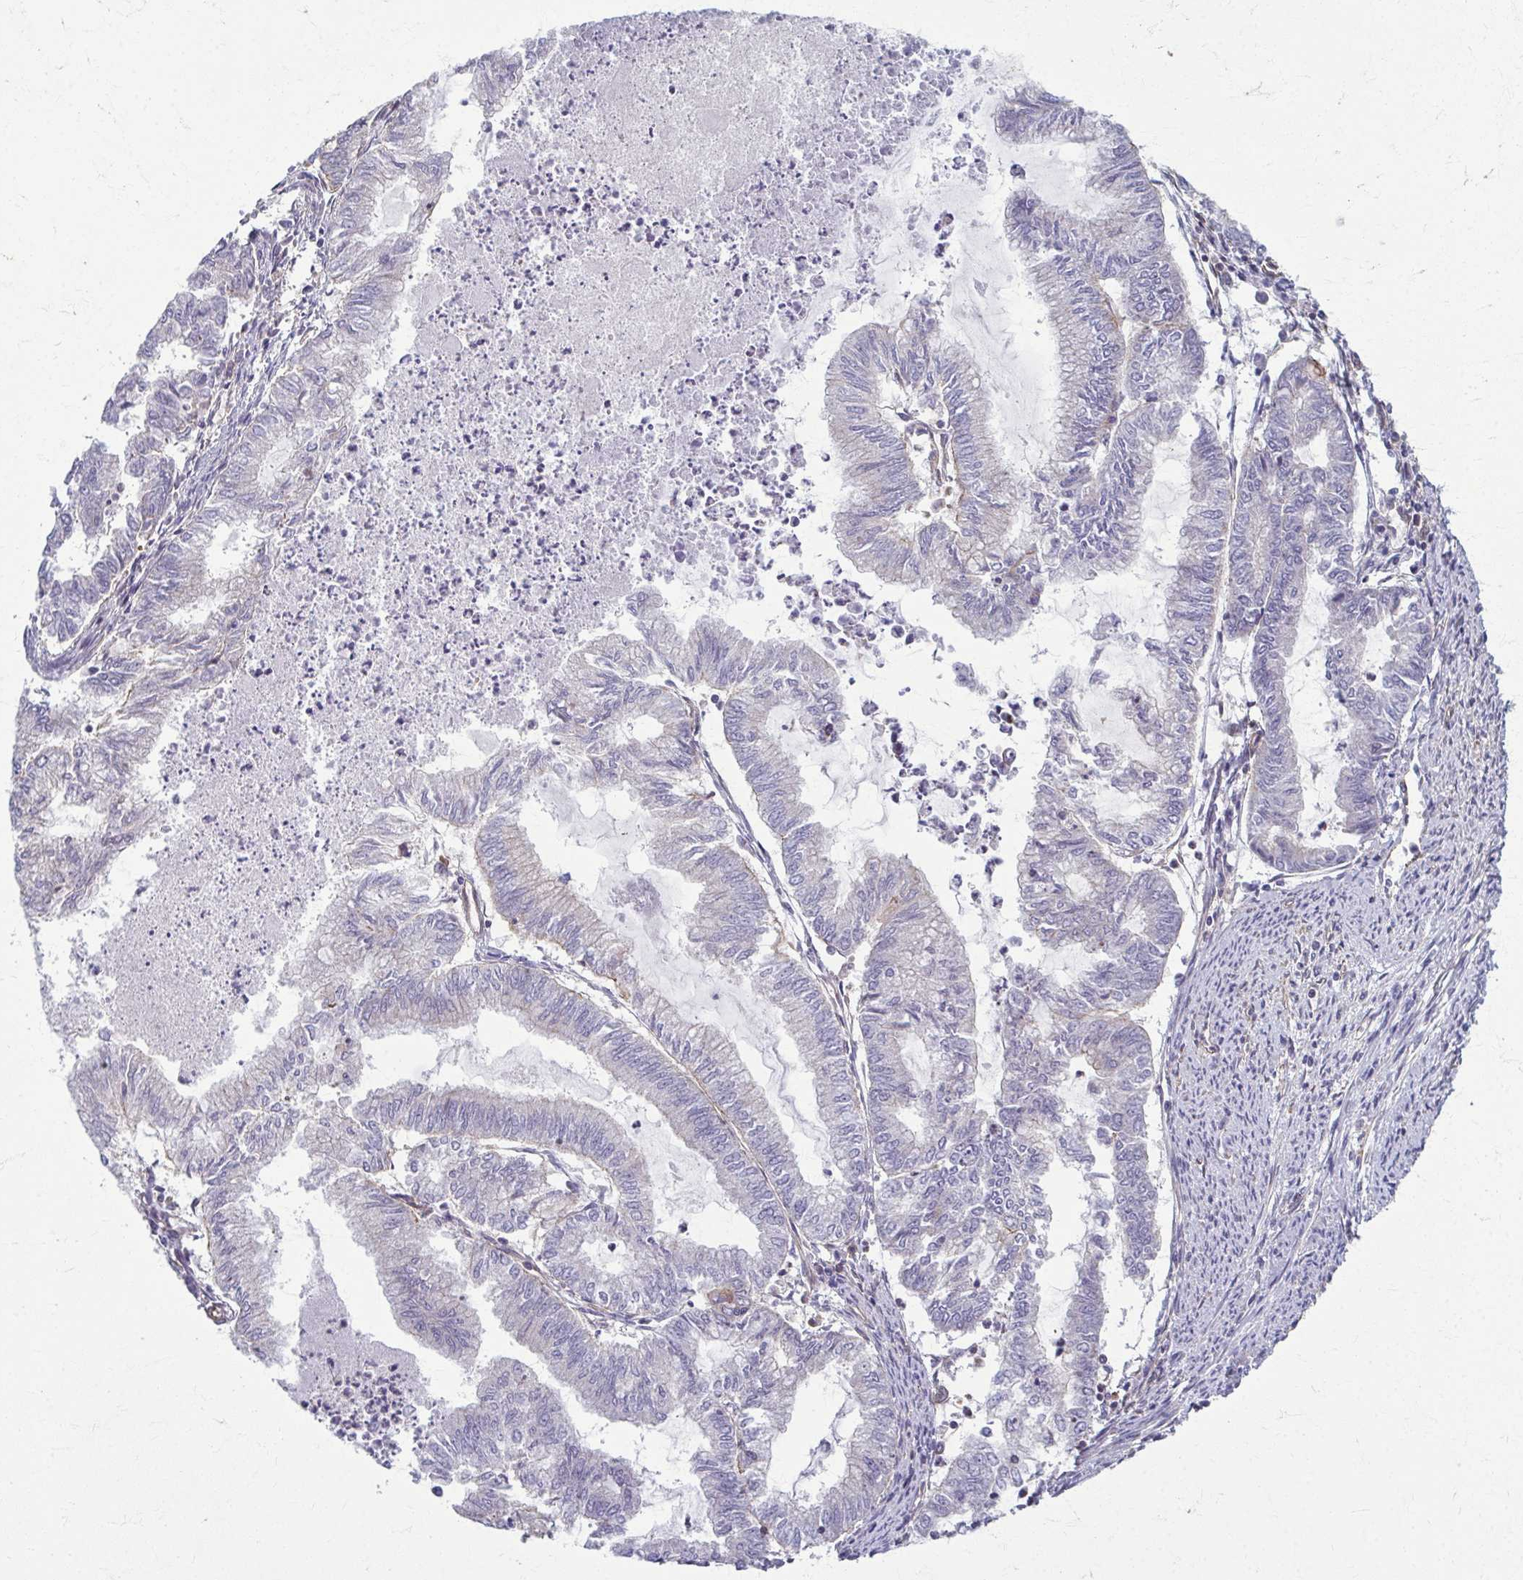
{"staining": {"intensity": "negative", "quantity": "none", "location": "none"}, "tissue": "endometrial cancer", "cell_type": "Tumor cells", "image_type": "cancer", "snomed": [{"axis": "morphology", "description": "Adenocarcinoma, NOS"}, {"axis": "topography", "description": "Endometrium"}], "caption": "An immunohistochemistry micrograph of endometrial cancer (adenocarcinoma) is shown. There is no staining in tumor cells of endometrial cancer (adenocarcinoma).", "gene": "EID2B", "patient": {"sex": "female", "age": 79}}